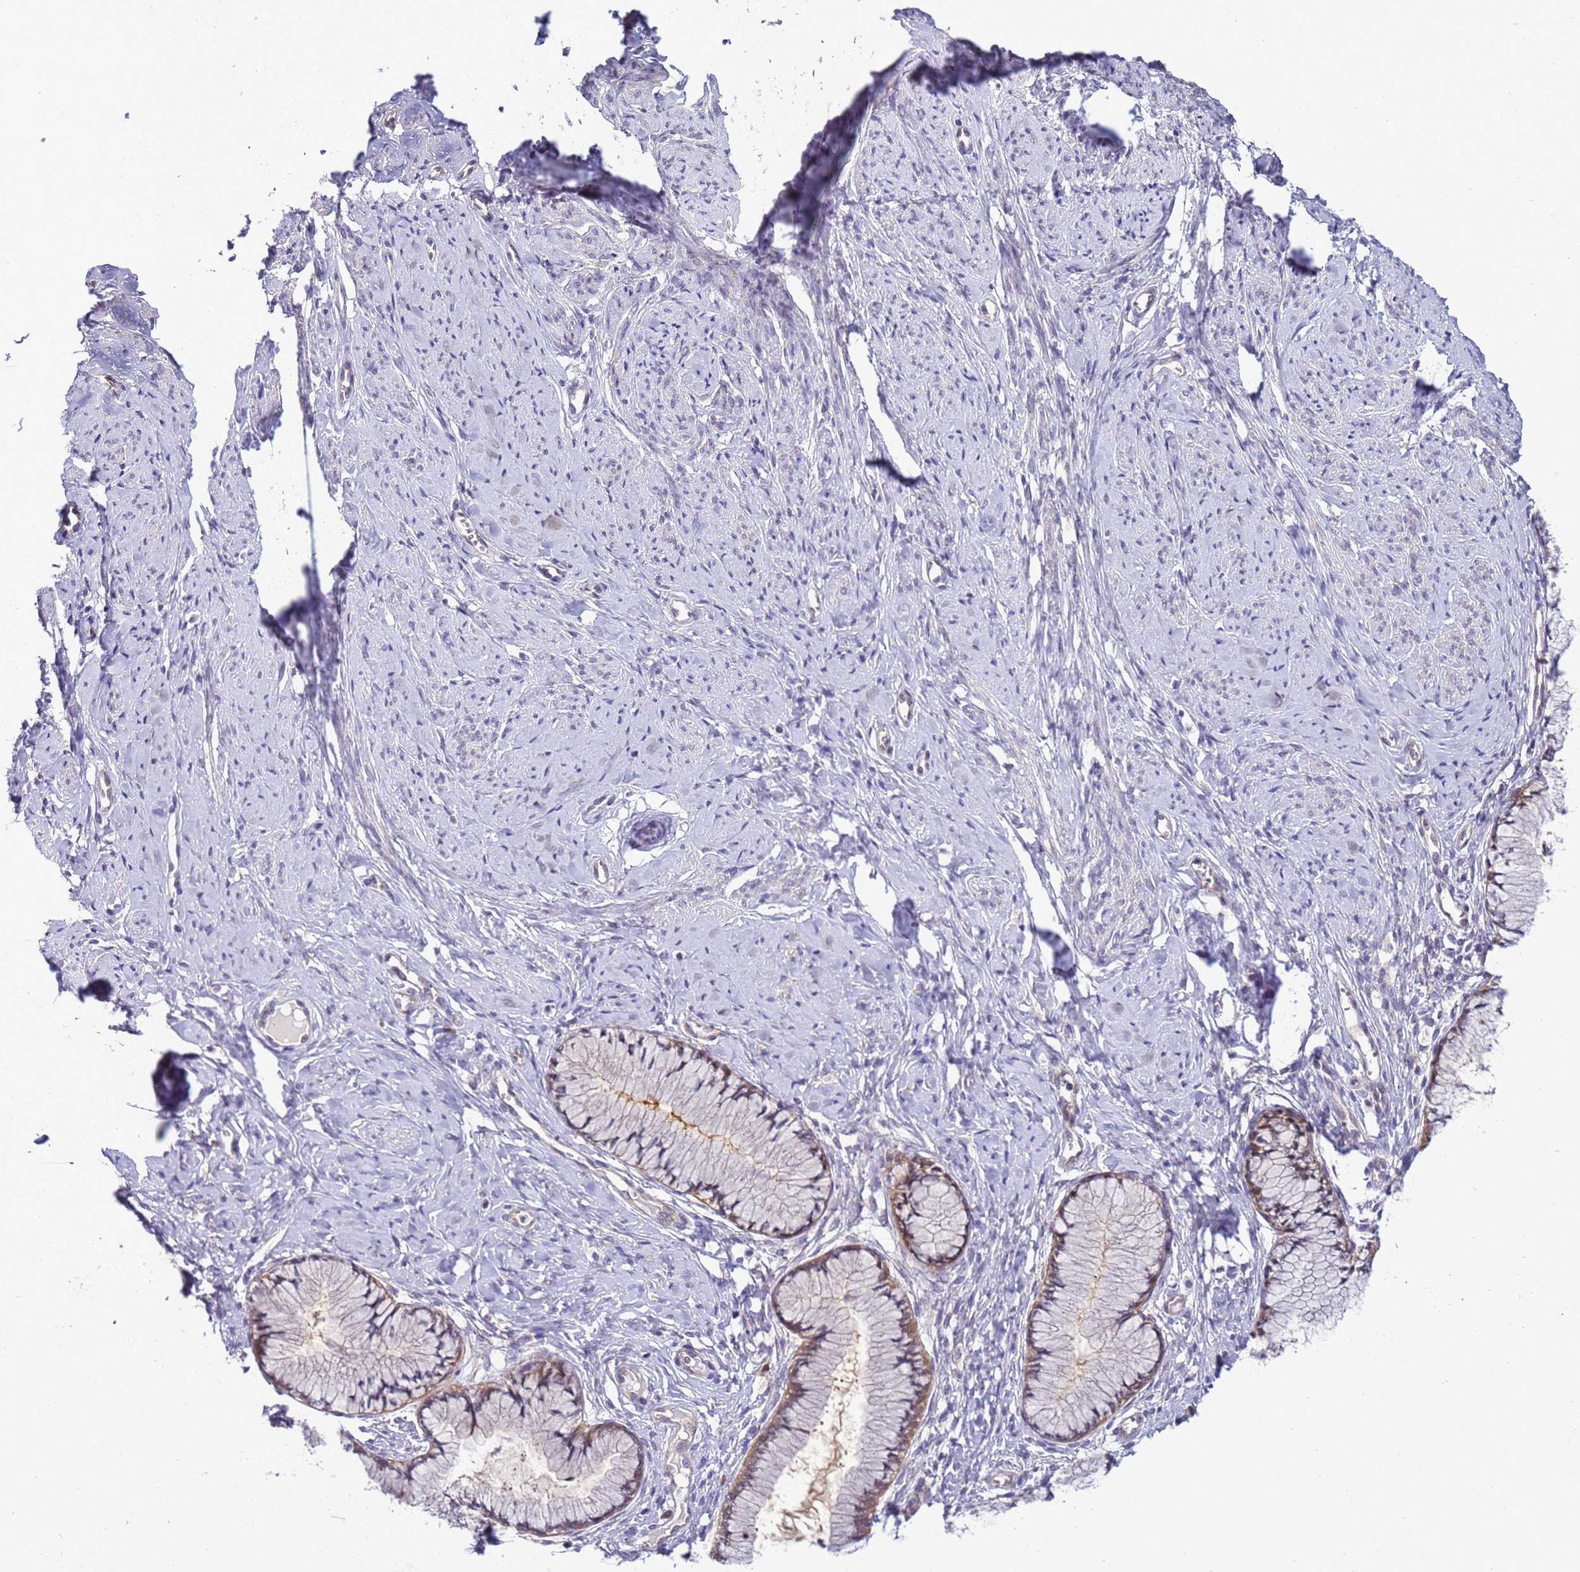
{"staining": {"intensity": "weak", "quantity": ">75%", "location": "cytoplasmic/membranous,nuclear"}, "tissue": "cervix", "cell_type": "Glandular cells", "image_type": "normal", "snomed": [{"axis": "morphology", "description": "Normal tissue, NOS"}, {"axis": "topography", "description": "Cervix"}], "caption": "IHC photomicrograph of unremarkable cervix: human cervix stained using immunohistochemistry displays low levels of weak protein expression localized specifically in the cytoplasmic/membranous,nuclear of glandular cells, appearing as a cytoplasmic/membranous,nuclear brown color.", "gene": "DDI2", "patient": {"sex": "female", "age": 42}}